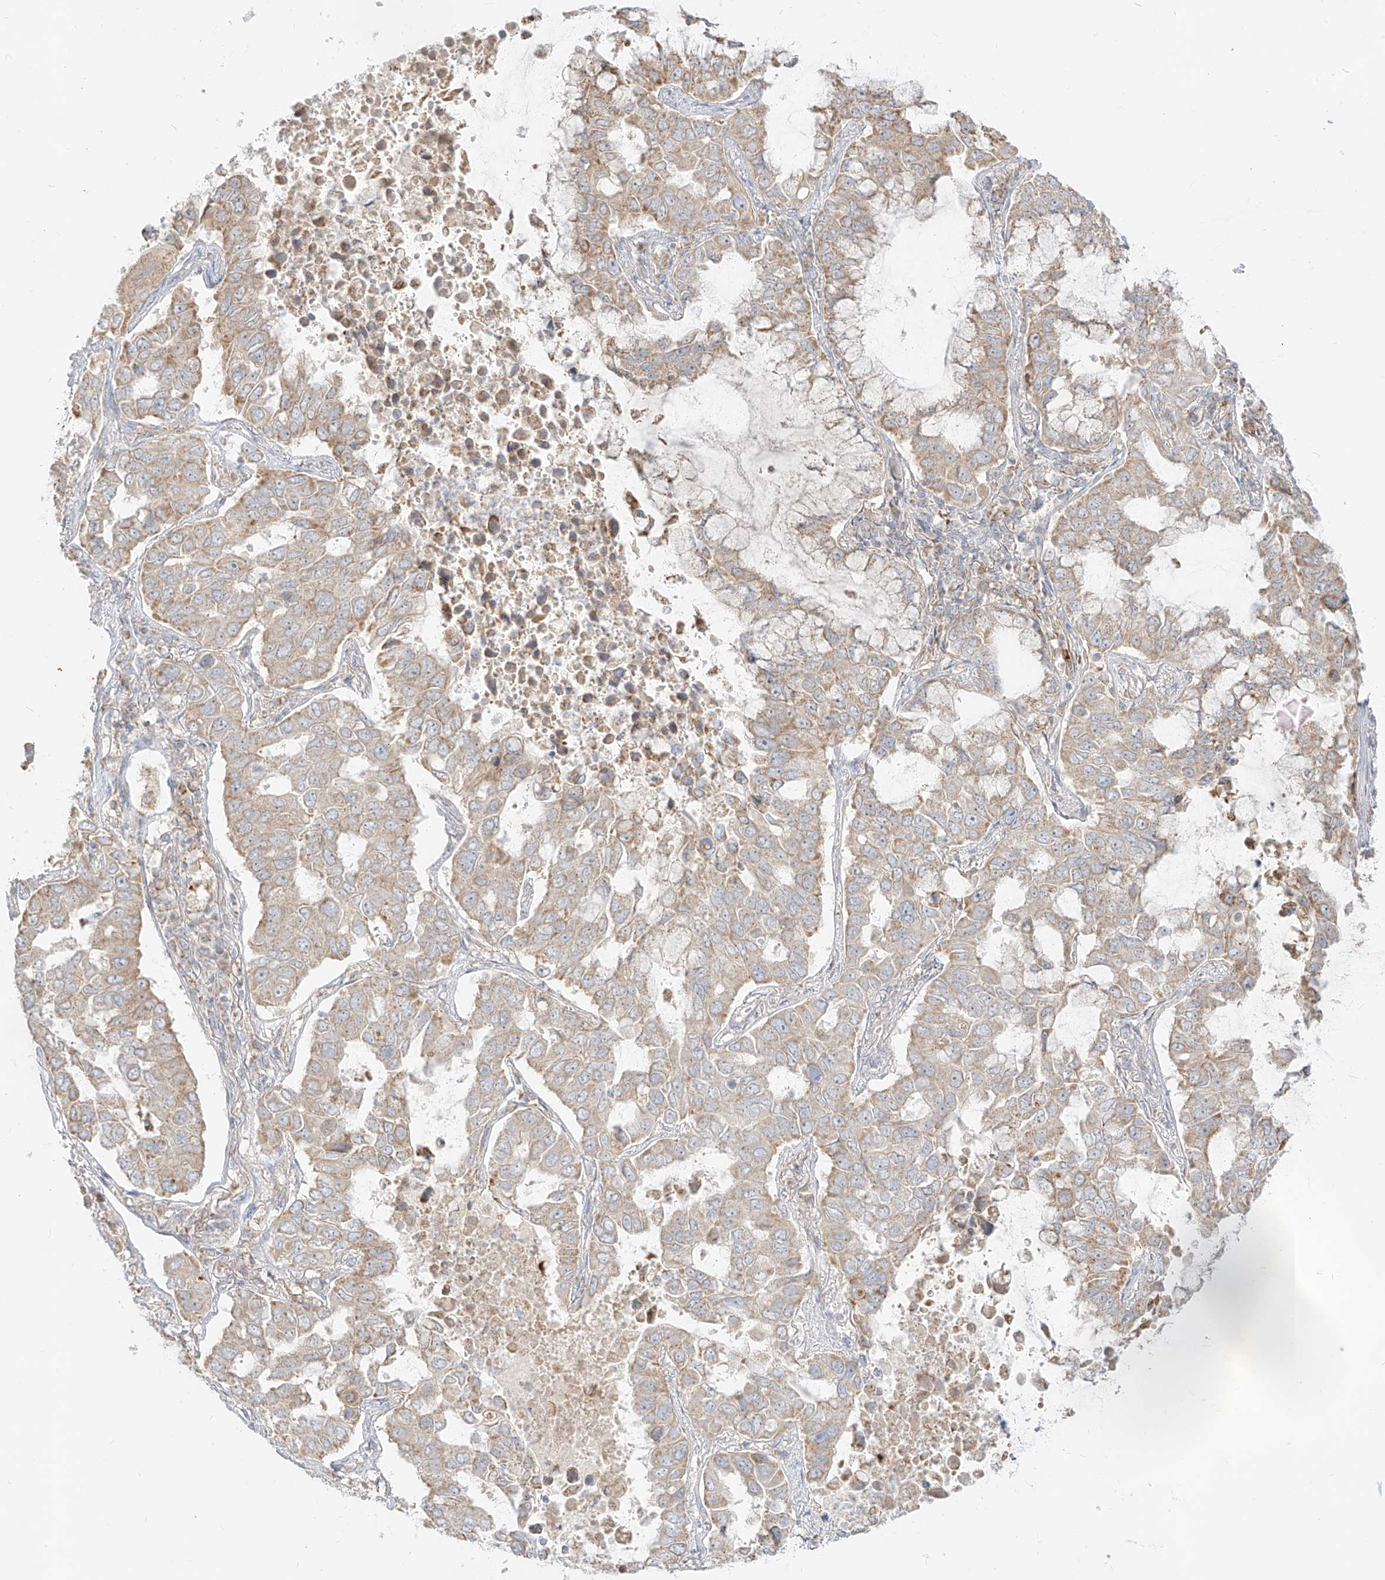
{"staining": {"intensity": "weak", "quantity": ">75%", "location": "cytoplasmic/membranous"}, "tissue": "lung cancer", "cell_type": "Tumor cells", "image_type": "cancer", "snomed": [{"axis": "morphology", "description": "Adenocarcinoma, NOS"}, {"axis": "topography", "description": "Lung"}], "caption": "A histopathology image of human lung cancer (adenocarcinoma) stained for a protein shows weak cytoplasmic/membranous brown staining in tumor cells.", "gene": "ZIM3", "patient": {"sex": "male", "age": 64}}